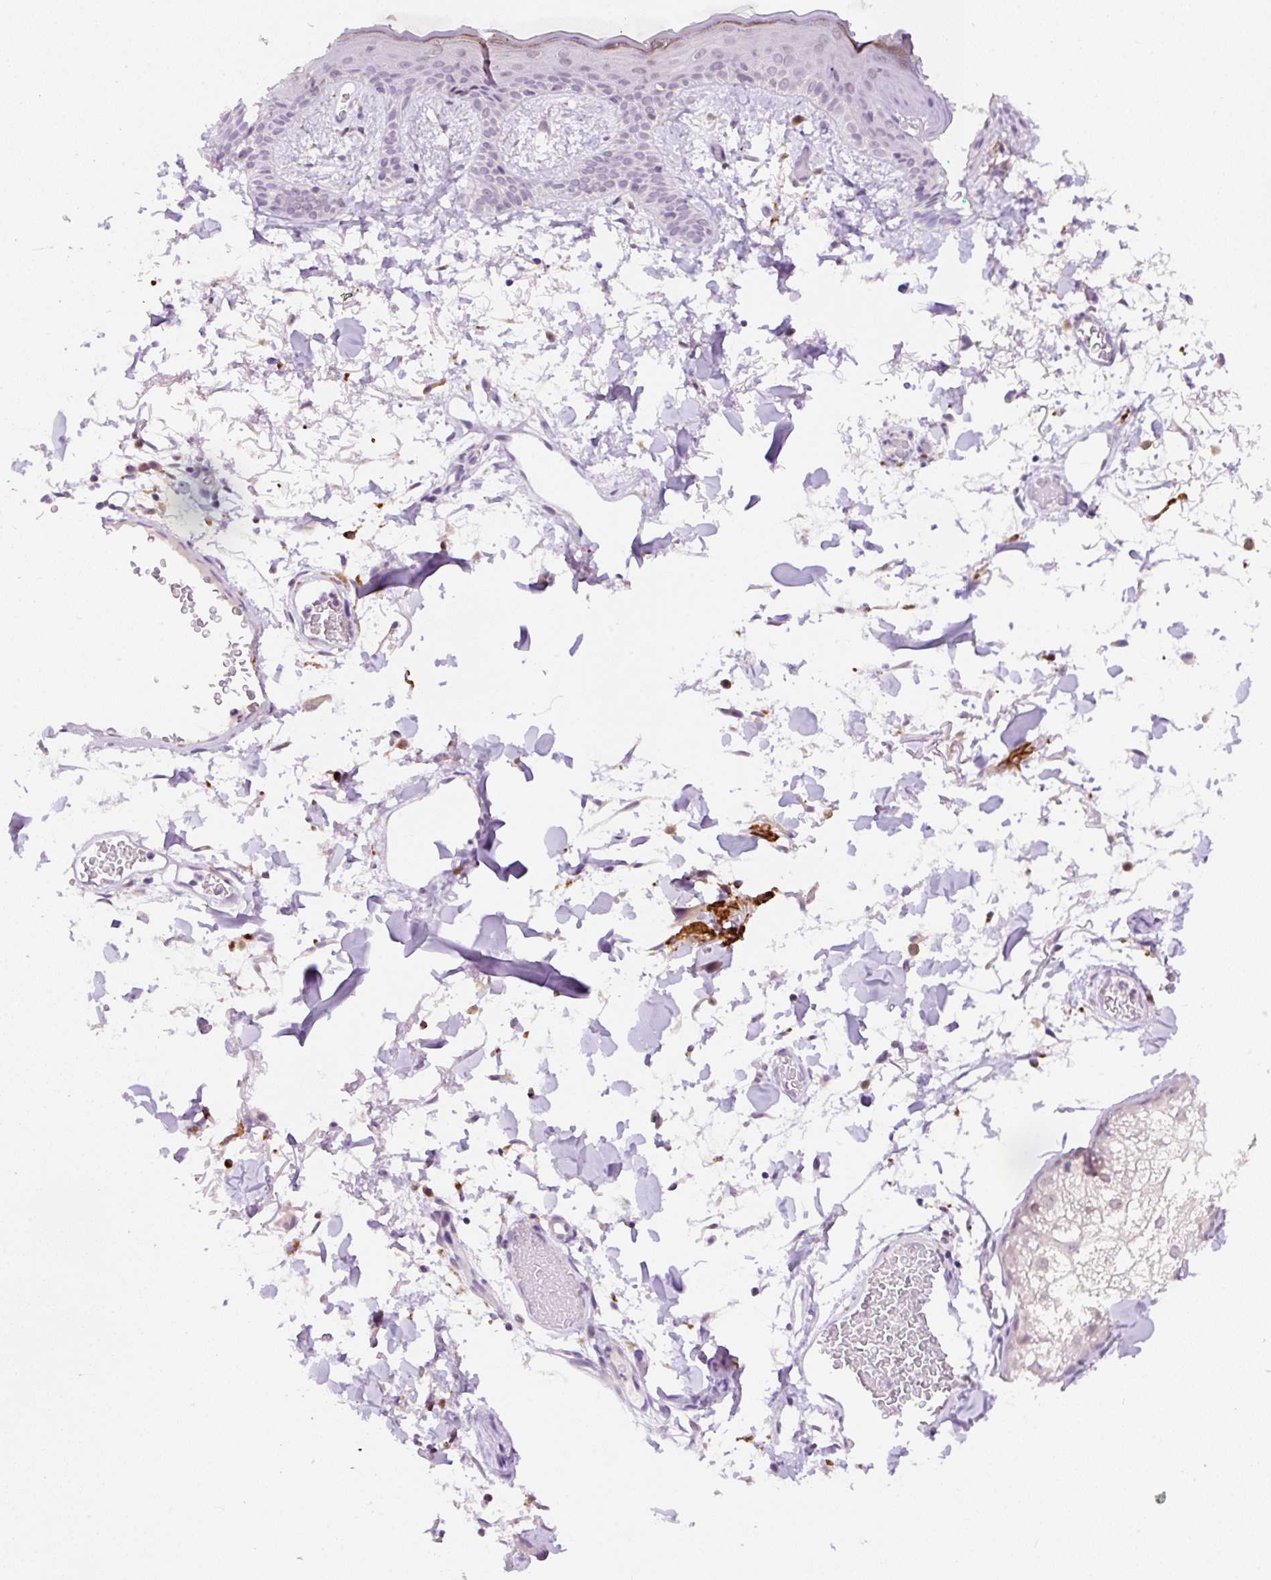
{"staining": {"intensity": "moderate", "quantity": "<25%", "location": "cytoplasmic/membranous"}, "tissue": "skin", "cell_type": "Fibroblasts", "image_type": "normal", "snomed": [{"axis": "morphology", "description": "Normal tissue, NOS"}, {"axis": "topography", "description": "Skin"}], "caption": "Moderate cytoplasmic/membranous protein positivity is identified in about <25% of fibroblasts in skin. (IHC, brightfield microscopy, high magnification).", "gene": "CEBPZOS", "patient": {"sex": "male", "age": 79}}